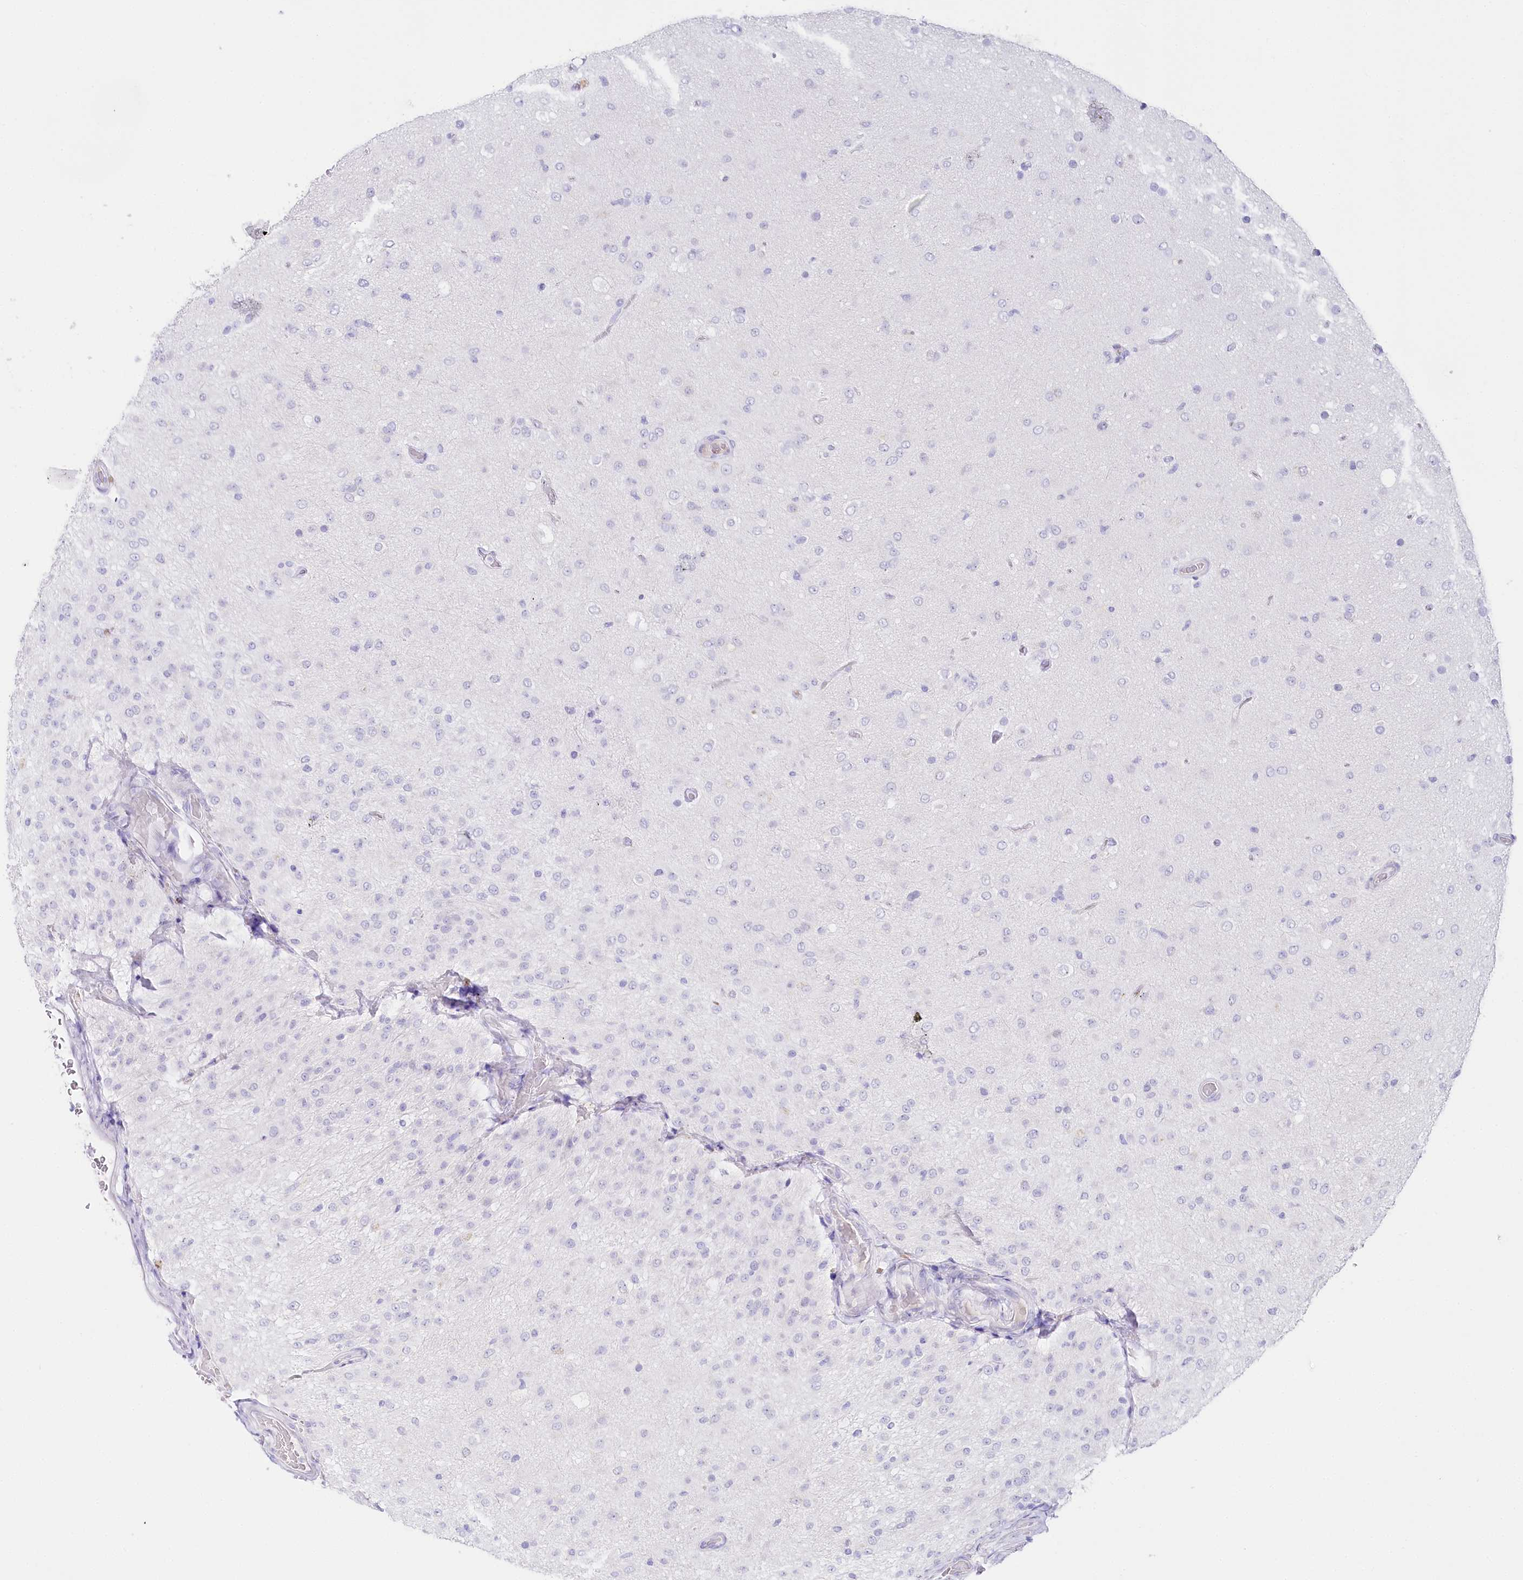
{"staining": {"intensity": "negative", "quantity": "none", "location": "none"}, "tissue": "glioma", "cell_type": "Tumor cells", "image_type": "cancer", "snomed": [{"axis": "morphology", "description": "Glioma, malignant, Low grade"}, {"axis": "topography", "description": "Brain"}], "caption": "A high-resolution photomicrograph shows immunohistochemistry (IHC) staining of malignant glioma (low-grade), which exhibits no significant expression in tumor cells.", "gene": "CSN3", "patient": {"sex": "male", "age": 65}}